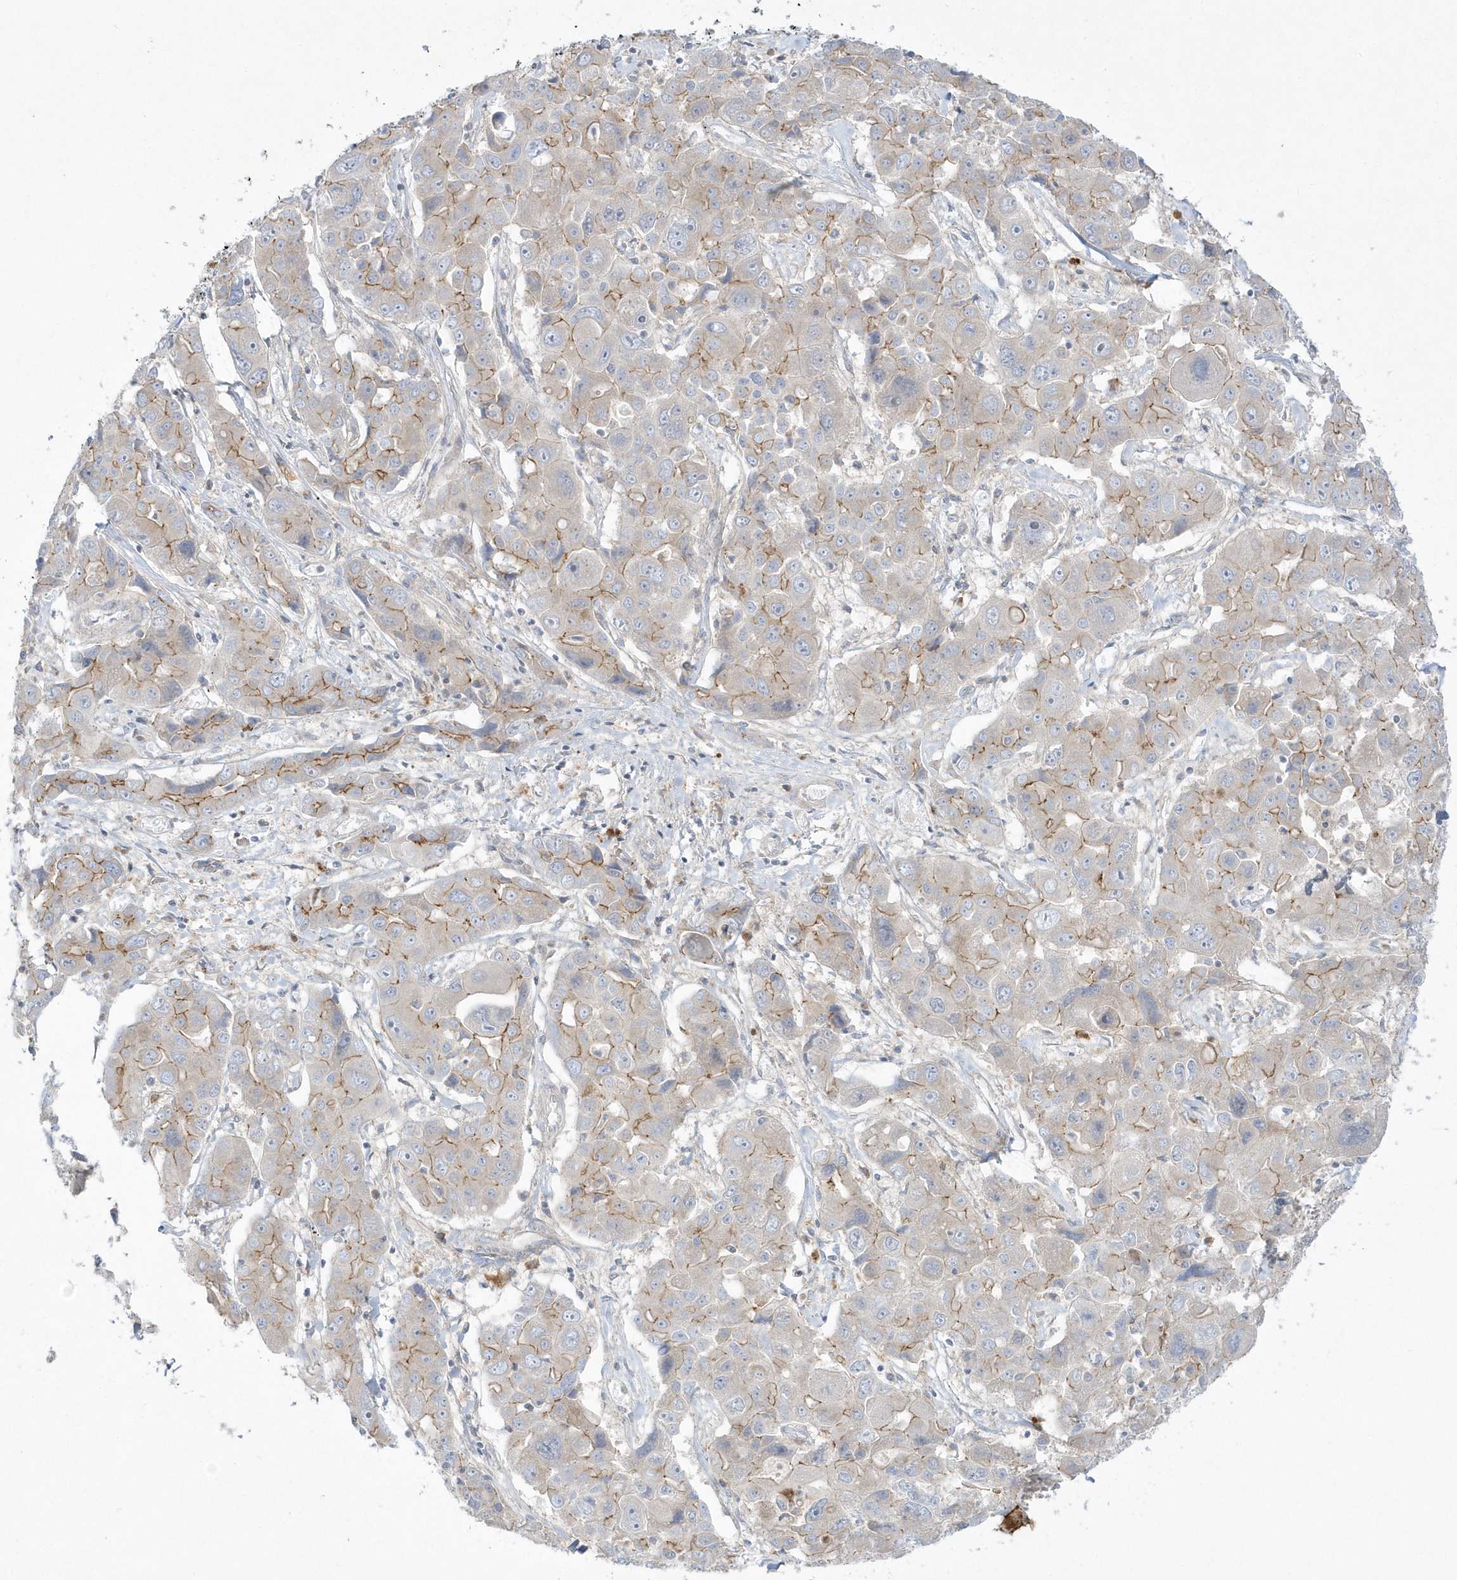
{"staining": {"intensity": "moderate", "quantity": "25%-75%", "location": "cytoplasmic/membranous"}, "tissue": "liver cancer", "cell_type": "Tumor cells", "image_type": "cancer", "snomed": [{"axis": "morphology", "description": "Cholangiocarcinoma"}, {"axis": "topography", "description": "Liver"}], "caption": "High-power microscopy captured an immunohistochemistry micrograph of liver cancer, revealing moderate cytoplasmic/membranous expression in approximately 25%-75% of tumor cells.", "gene": "DNAJC18", "patient": {"sex": "male", "age": 67}}